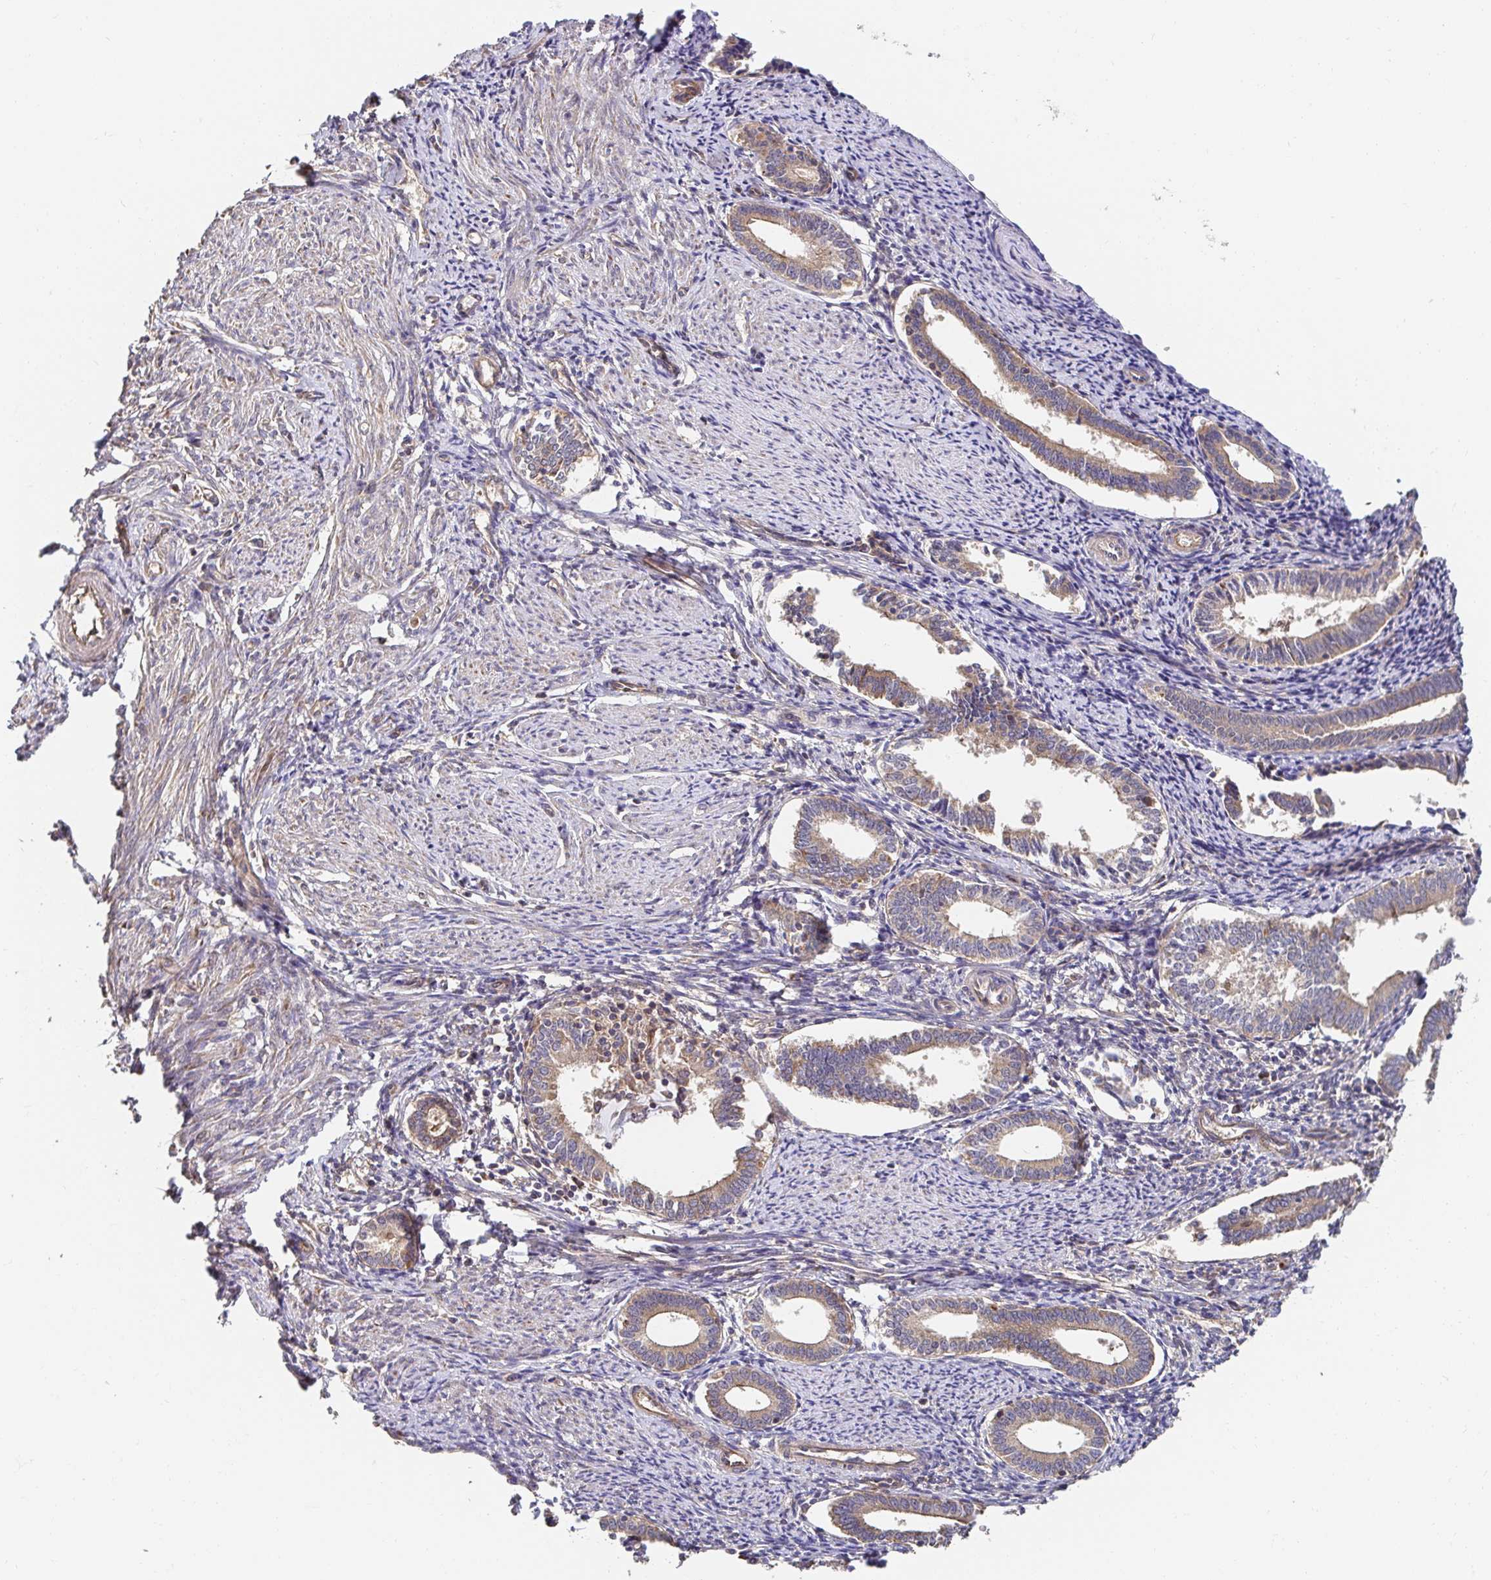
{"staining": {"intensity": "moderate", "quantity": "<25%", "location": "cytoplasmic/membranous"}, "tissue": "endometrium", "cell_type": "Cells in endometrial stroma", "image_type": "normal", "snomed": [{"axis": "morphology", "description": "Normal tissue, NOS"}, {"axis": "topography", "description": "Endometrium"}], "caption": "Immunohistochemical staining of normal endometrium reveals moderate cytoplasmic/membranous protein staining in approximately <25% of cells in endometrial stroma.", "gene": "APBB1", "patient": {"sex": "female", "age": 41}}